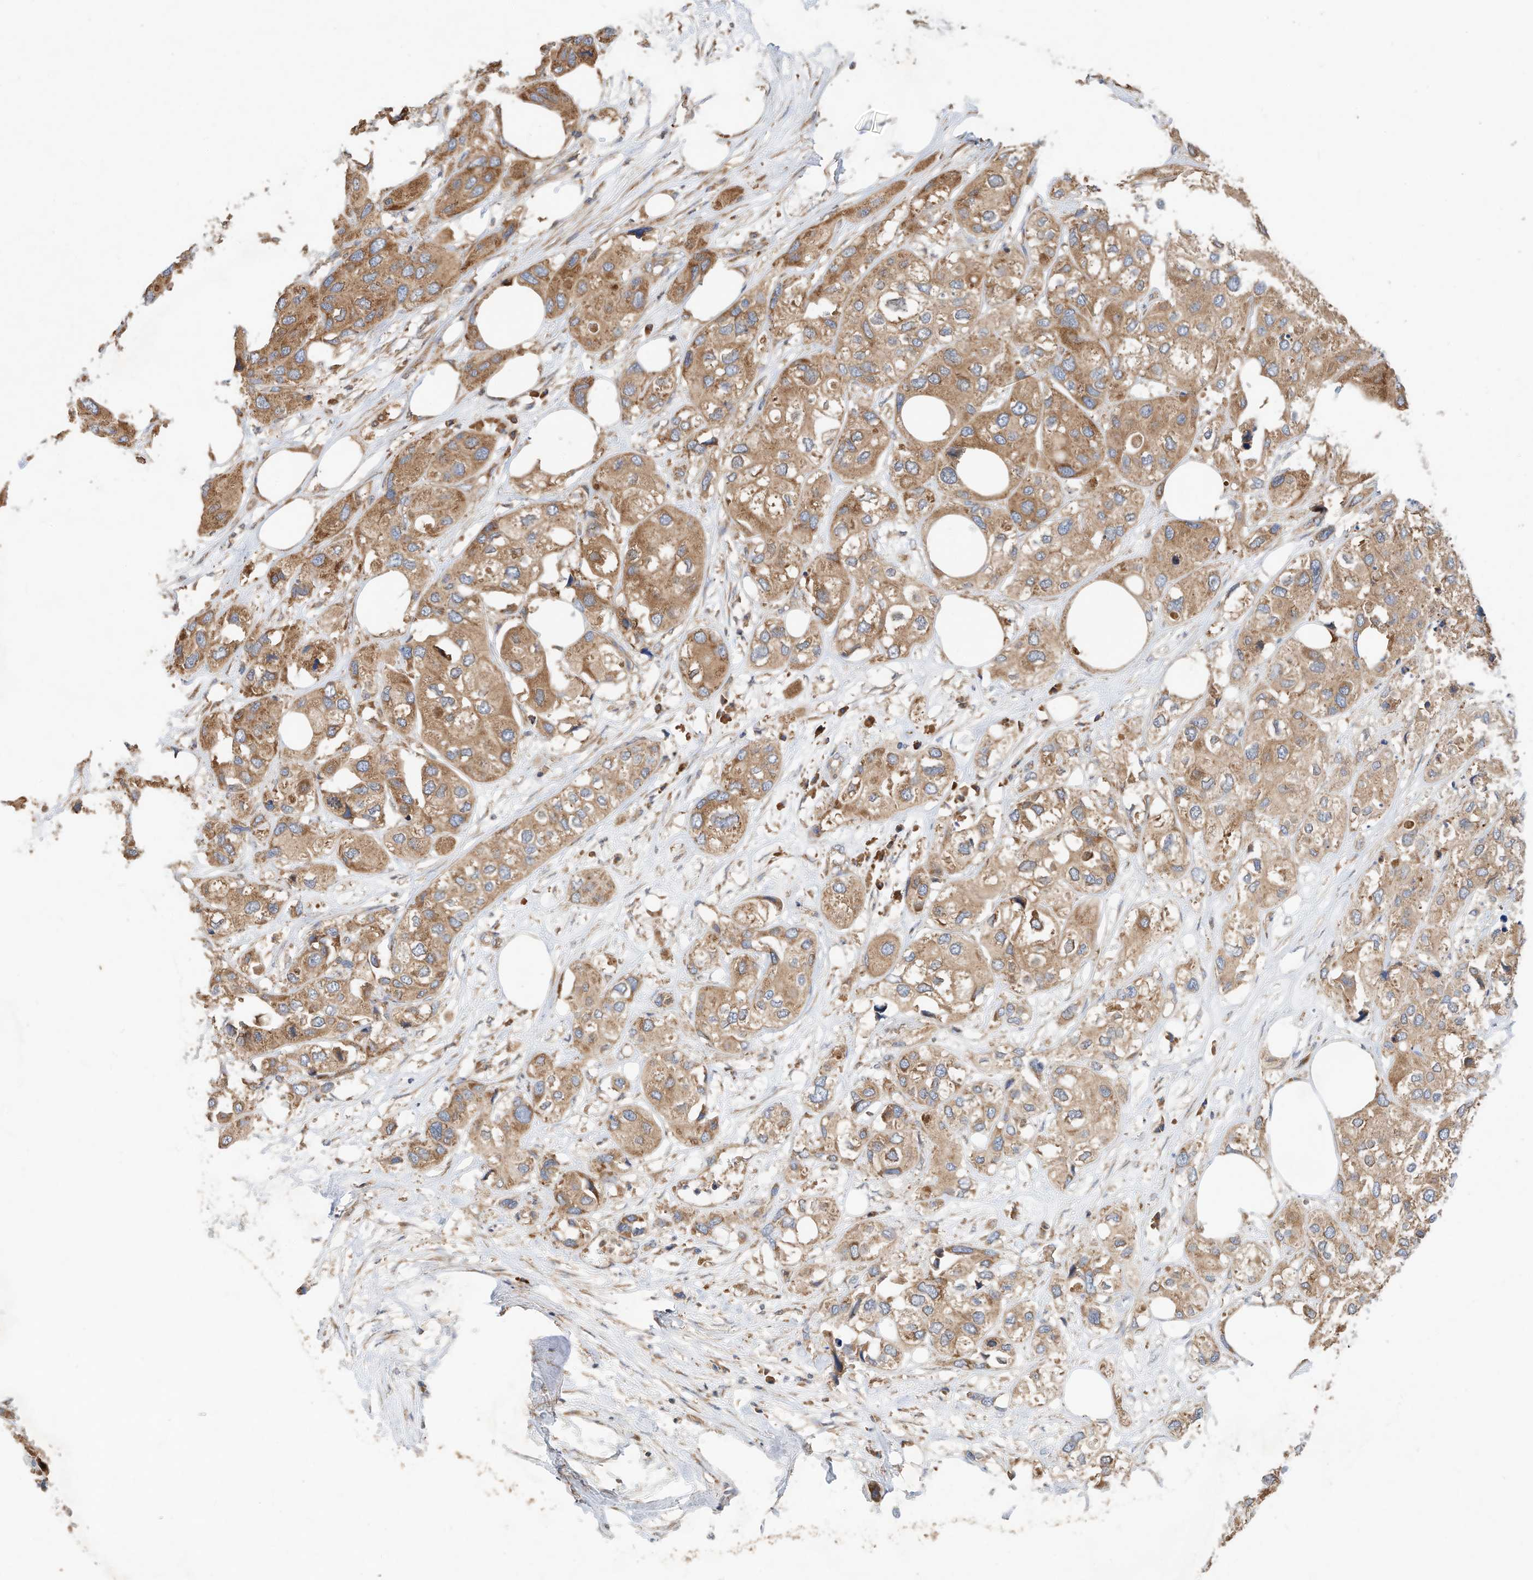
{"staining": {"intensity": "moderate", "quantity": ">75%", "location": "cytoplasmic/membranous"}, "tissue": "urothelial cancer", "cell_type": "Tumor cells", "image_type": "cancer", "snomed": [{"axis": "morphology", "description": "Urothelial carcinoma, High grade"}, {"axis": "topography", "description": "Urinary bladder"}], "caption": "High-grade urothelial carcinoma stained with DAB immunohistochemistry shows medium levels of moderate cytoplasmic/membranous positivity in about >75% of tumor cells. (Stains: DAB (3,3'-diaminobenzidine) in brown, nuclei in blue, Microscopy: brightfield microscopy at high magnification).", "gene": "CPAMD8", "patient": {"sex": "male", "age": 64}}